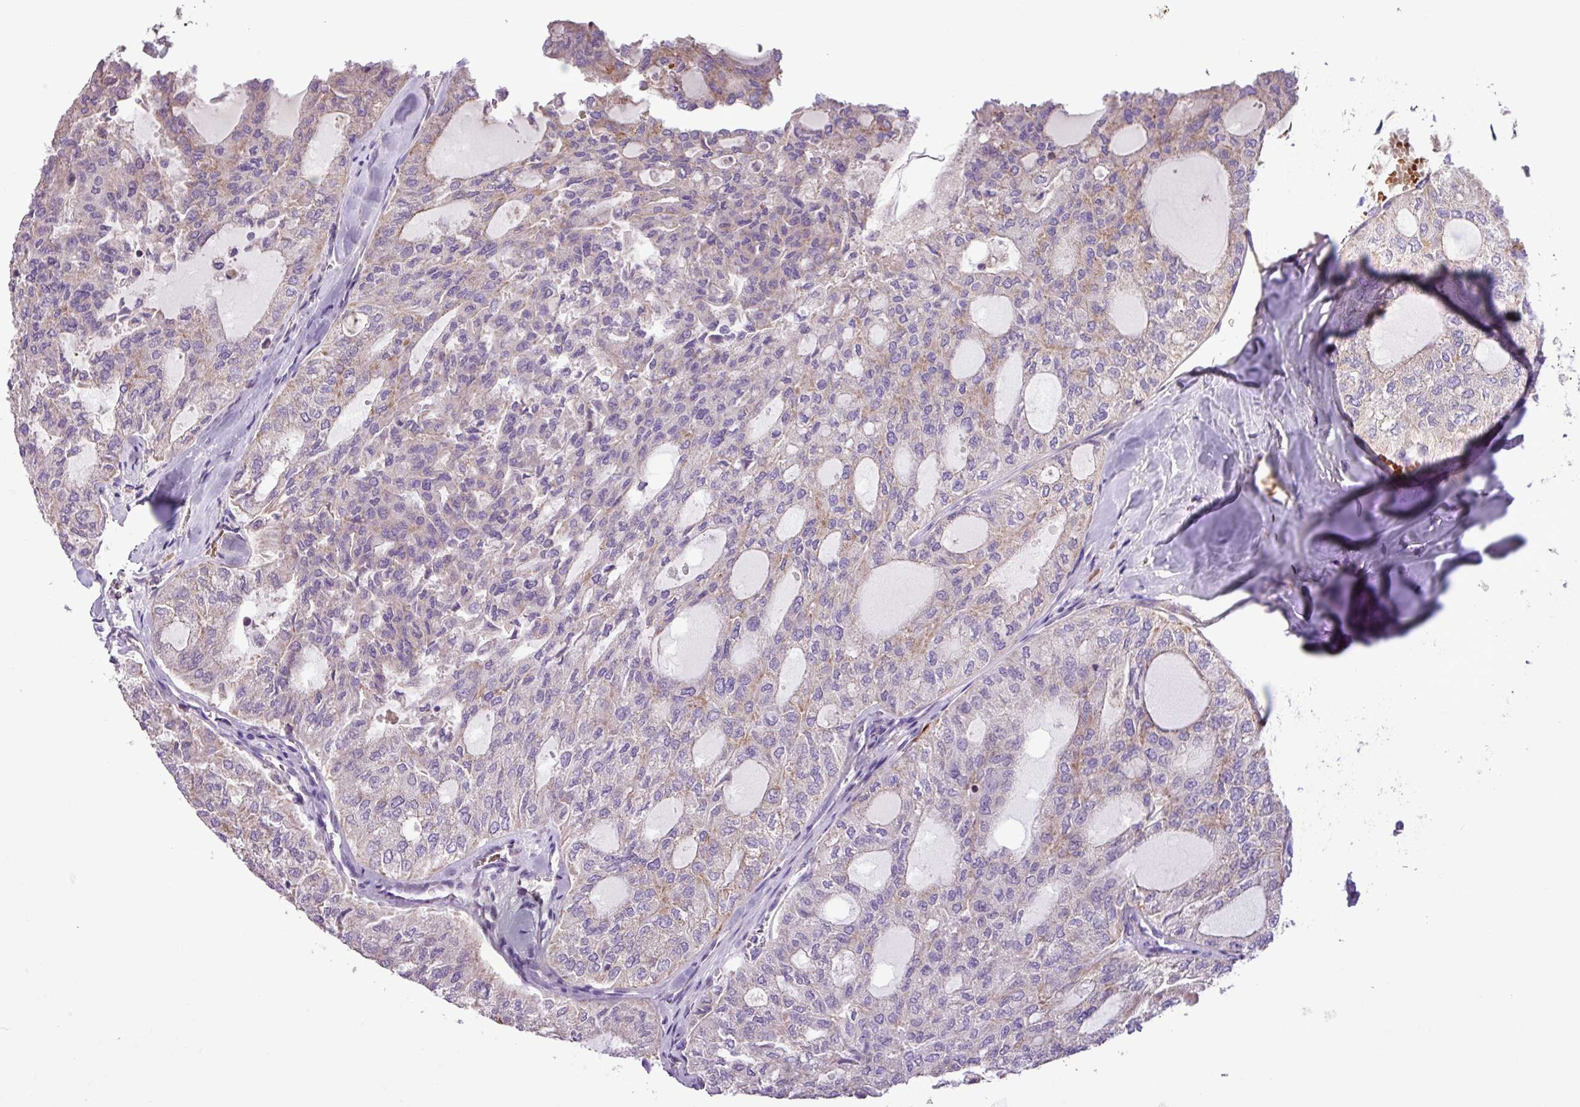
{"staining": {"intensity": "moderate", "quantity": "<25%", "location": "cytoplasmic/membranous"}, "tissue": "thyroid cancer", "cell_type": "Tumor cells", "image_type": "cancer", "snomed": [{"axis": "morphology", "description": "Follicular adenoma carcinoma, NOS"}, {"axis": "topography", "description": "Thyroid gland"}], "caption": "IHC (DAB (3,3'-diaminobenzidine)) staining of human thyroid cancer (follicular adenoma carcinoma) shows moderate cytoplasmic/membranous protein positivity in about <25% of tumor cells.", "gene": "FAM183A", "patient": {"sex": "male", "age": 75}}